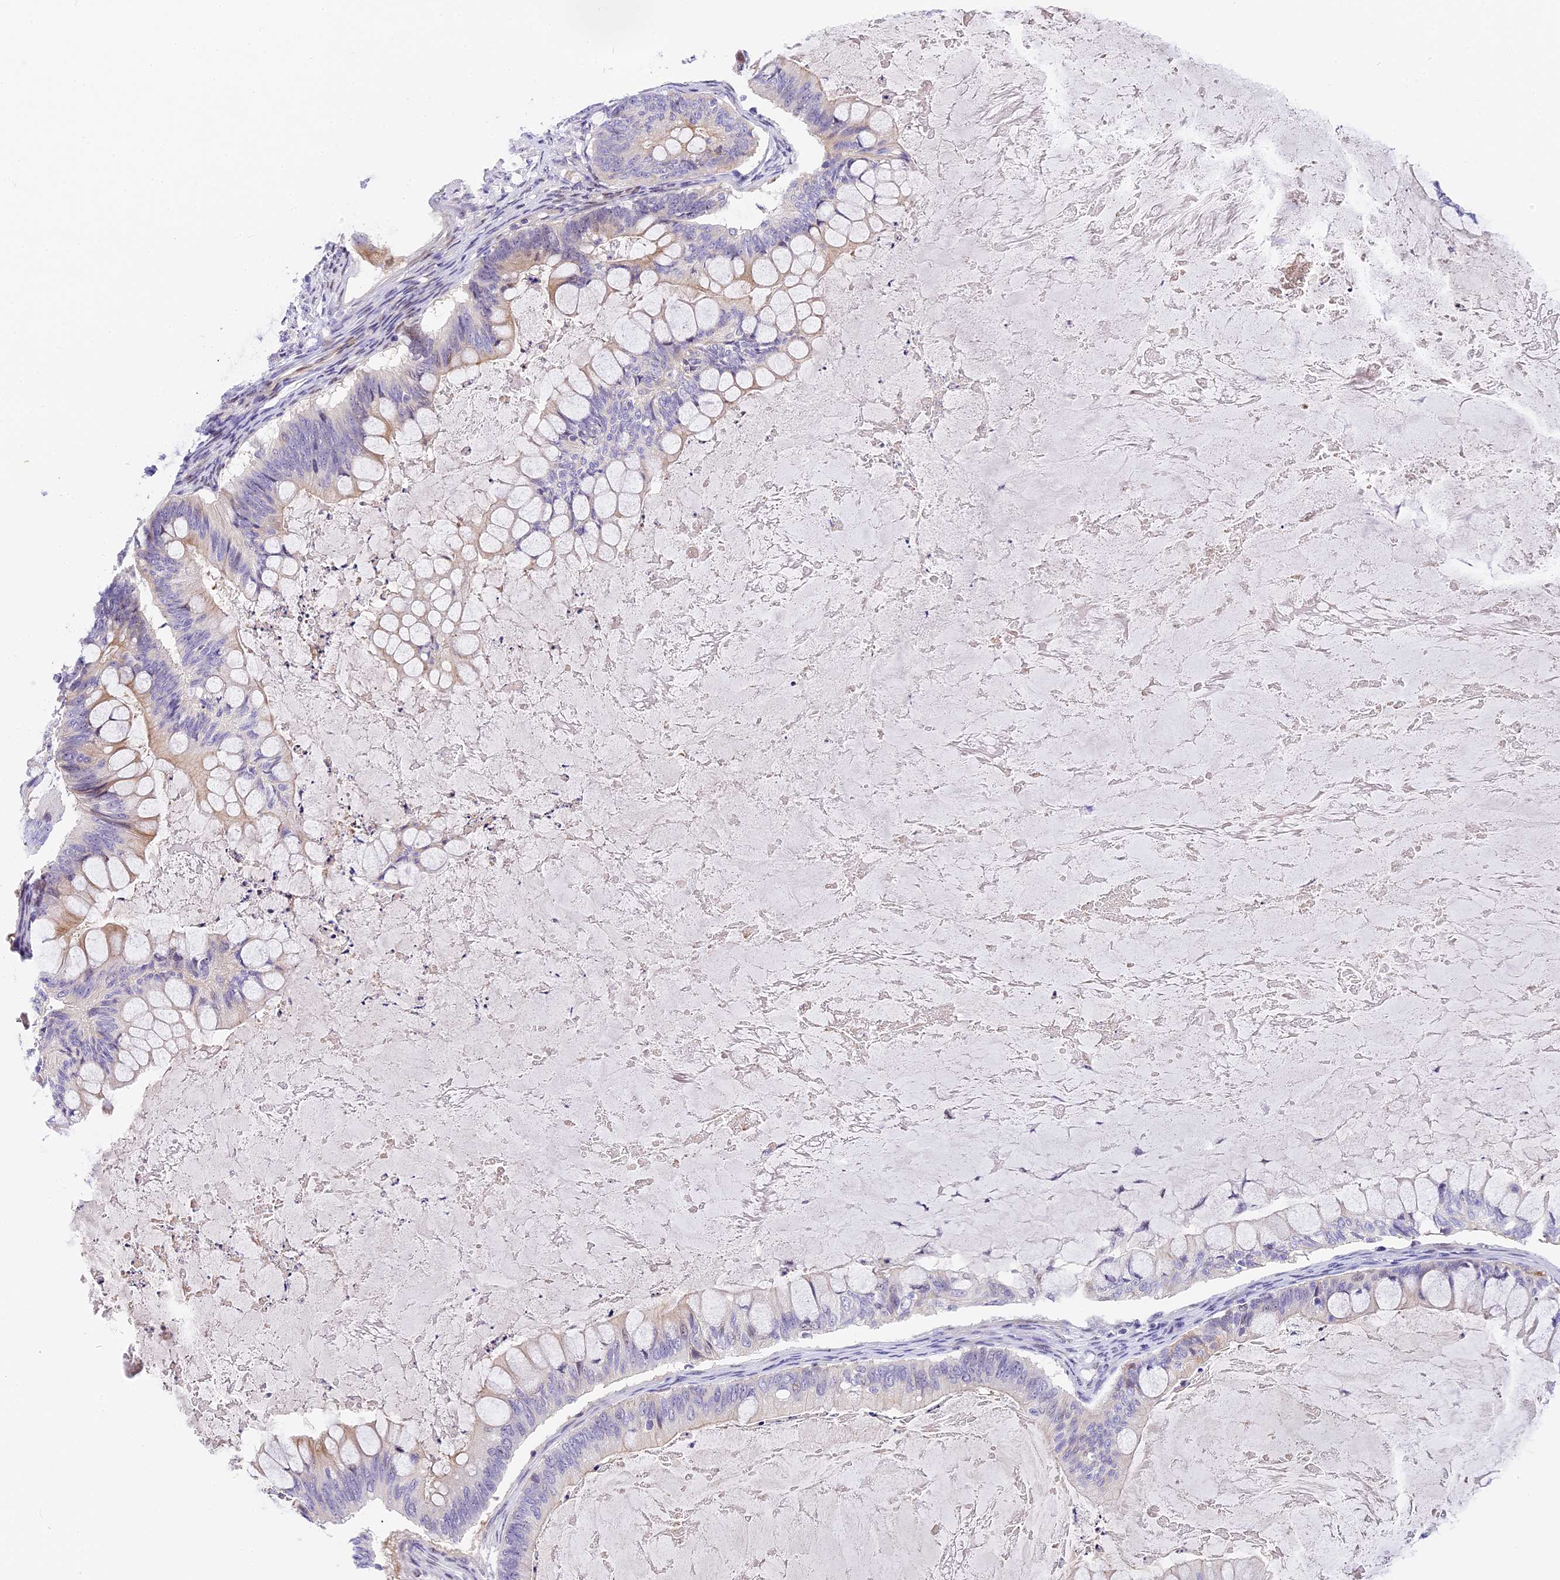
{"staining": {"intensity": "weak", "quantity": "<25%", "location": "cytoplasmic/membranous"}, "tissue": "ovarian cancer", "cell_type": "Tumor cells", "image_type": "cancer", "snomed": [{"axis": "morphology", "description": "Cystadenocarcinoma, mucinous, NOS"}, {"axis": "topography", "description": "Ovary"}], "caption": "An immunohistochemistry (IHC) image of ovarian cancer (mucinous cystadenocarcinoma) is shown. There is no staining in tumor cells of ovarian cancer (mucinous cystadenocarcinoma).", "gene": "MIDN", "patient": {"sex": "female", "age": 61}}